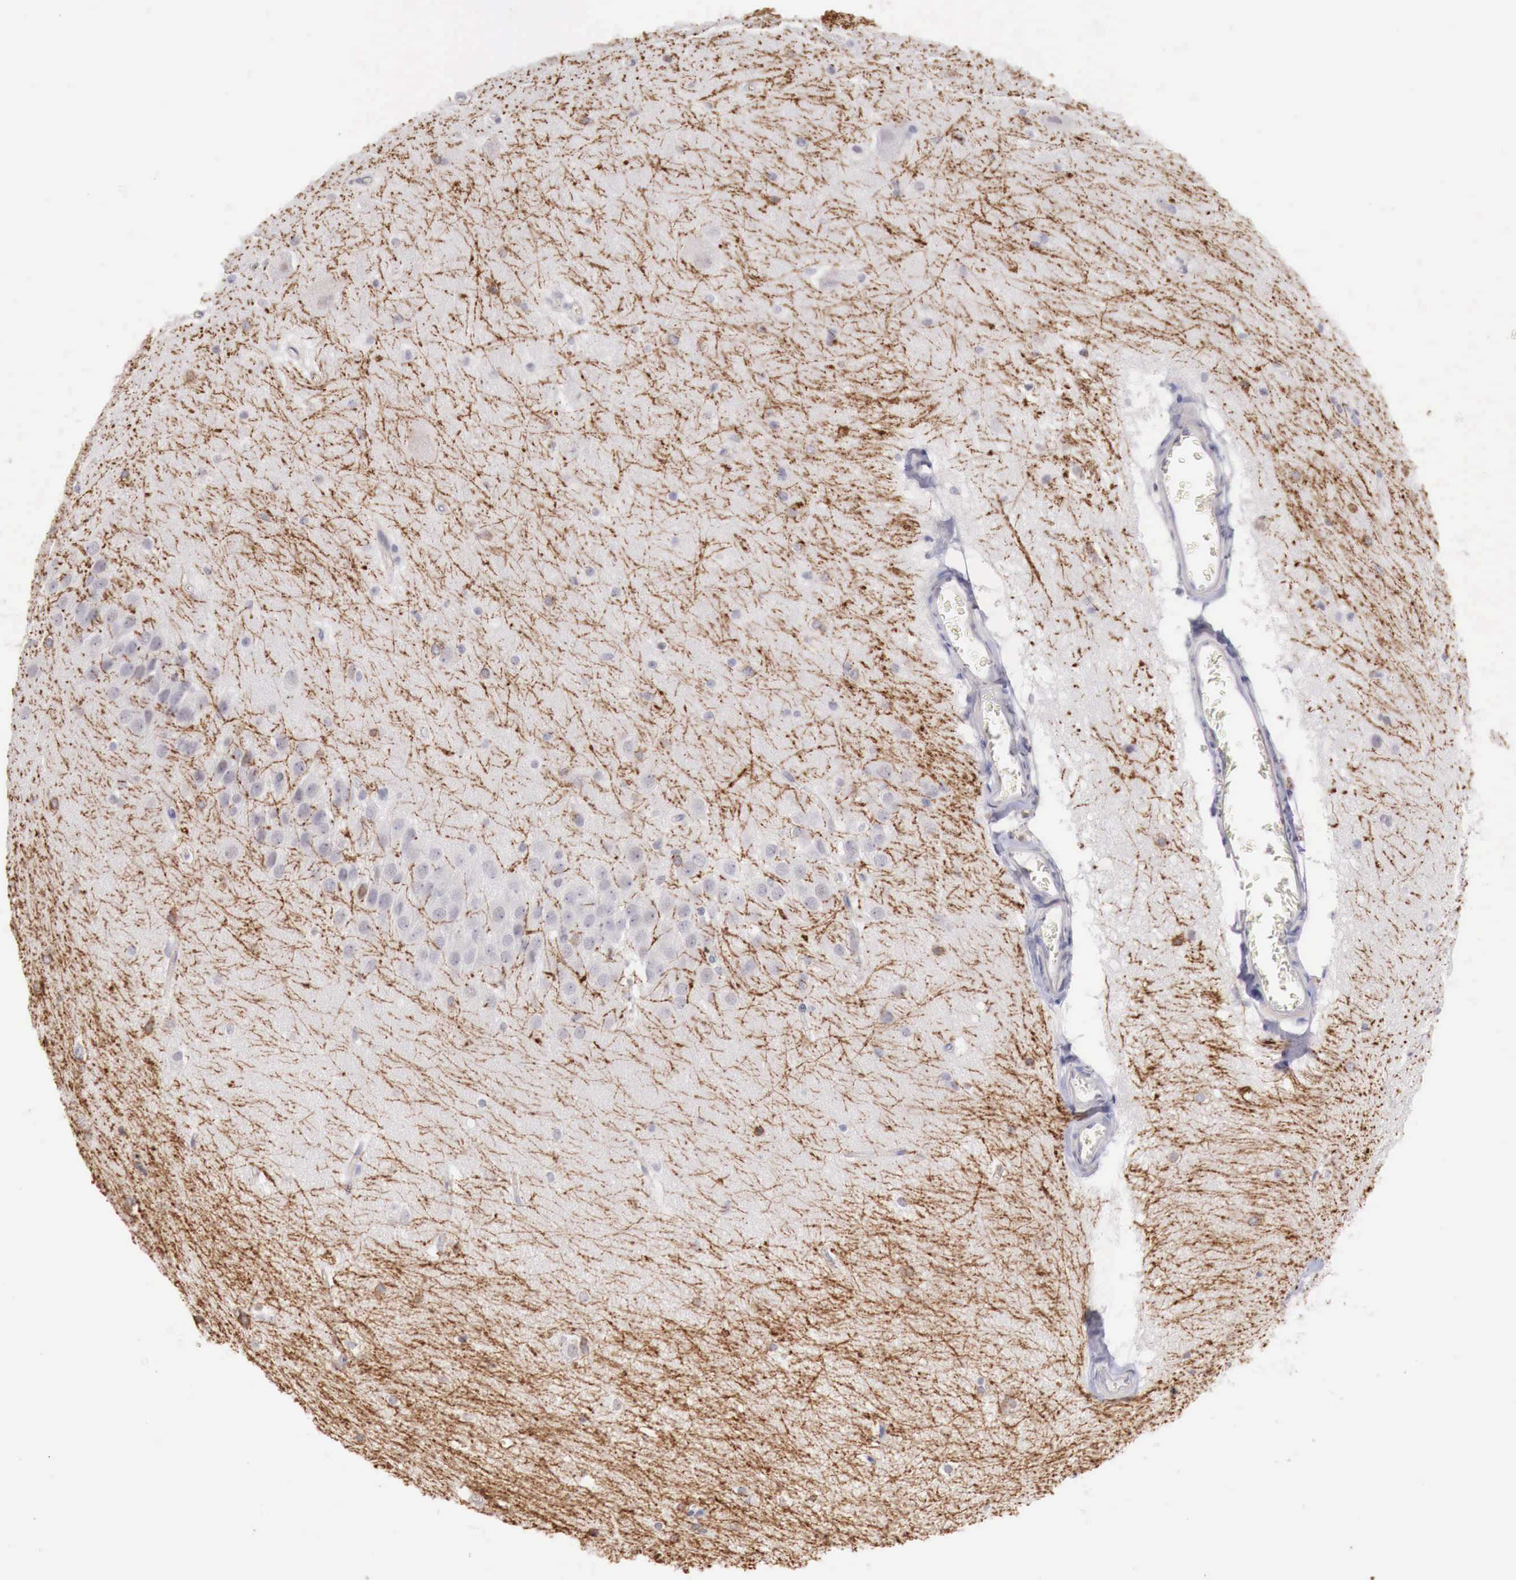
{"staining": {"intensity": "negative", "quantity": "none", "location": "none"}, "tissue": "hippocampus", "cell_type": "Glial cells", "image_type": "normal", "snomed": [{"axis": "morphology", "description": "Normal tissue, NOS"}, {"axis": "topography", "description": "Hippocampus"}], "caption": "A high-resolution histopathology image shows IHC staining of benign hippocampus, which demonstrates no significant staining in glial cells. The staining was performed using DAB to visualize the protein expression in brown, while the nuclei were stained in blue with hematoxylin (Magnification: 20x).", "gene": "TRIM13", "patient": {"sex": "female", "age": 19}}